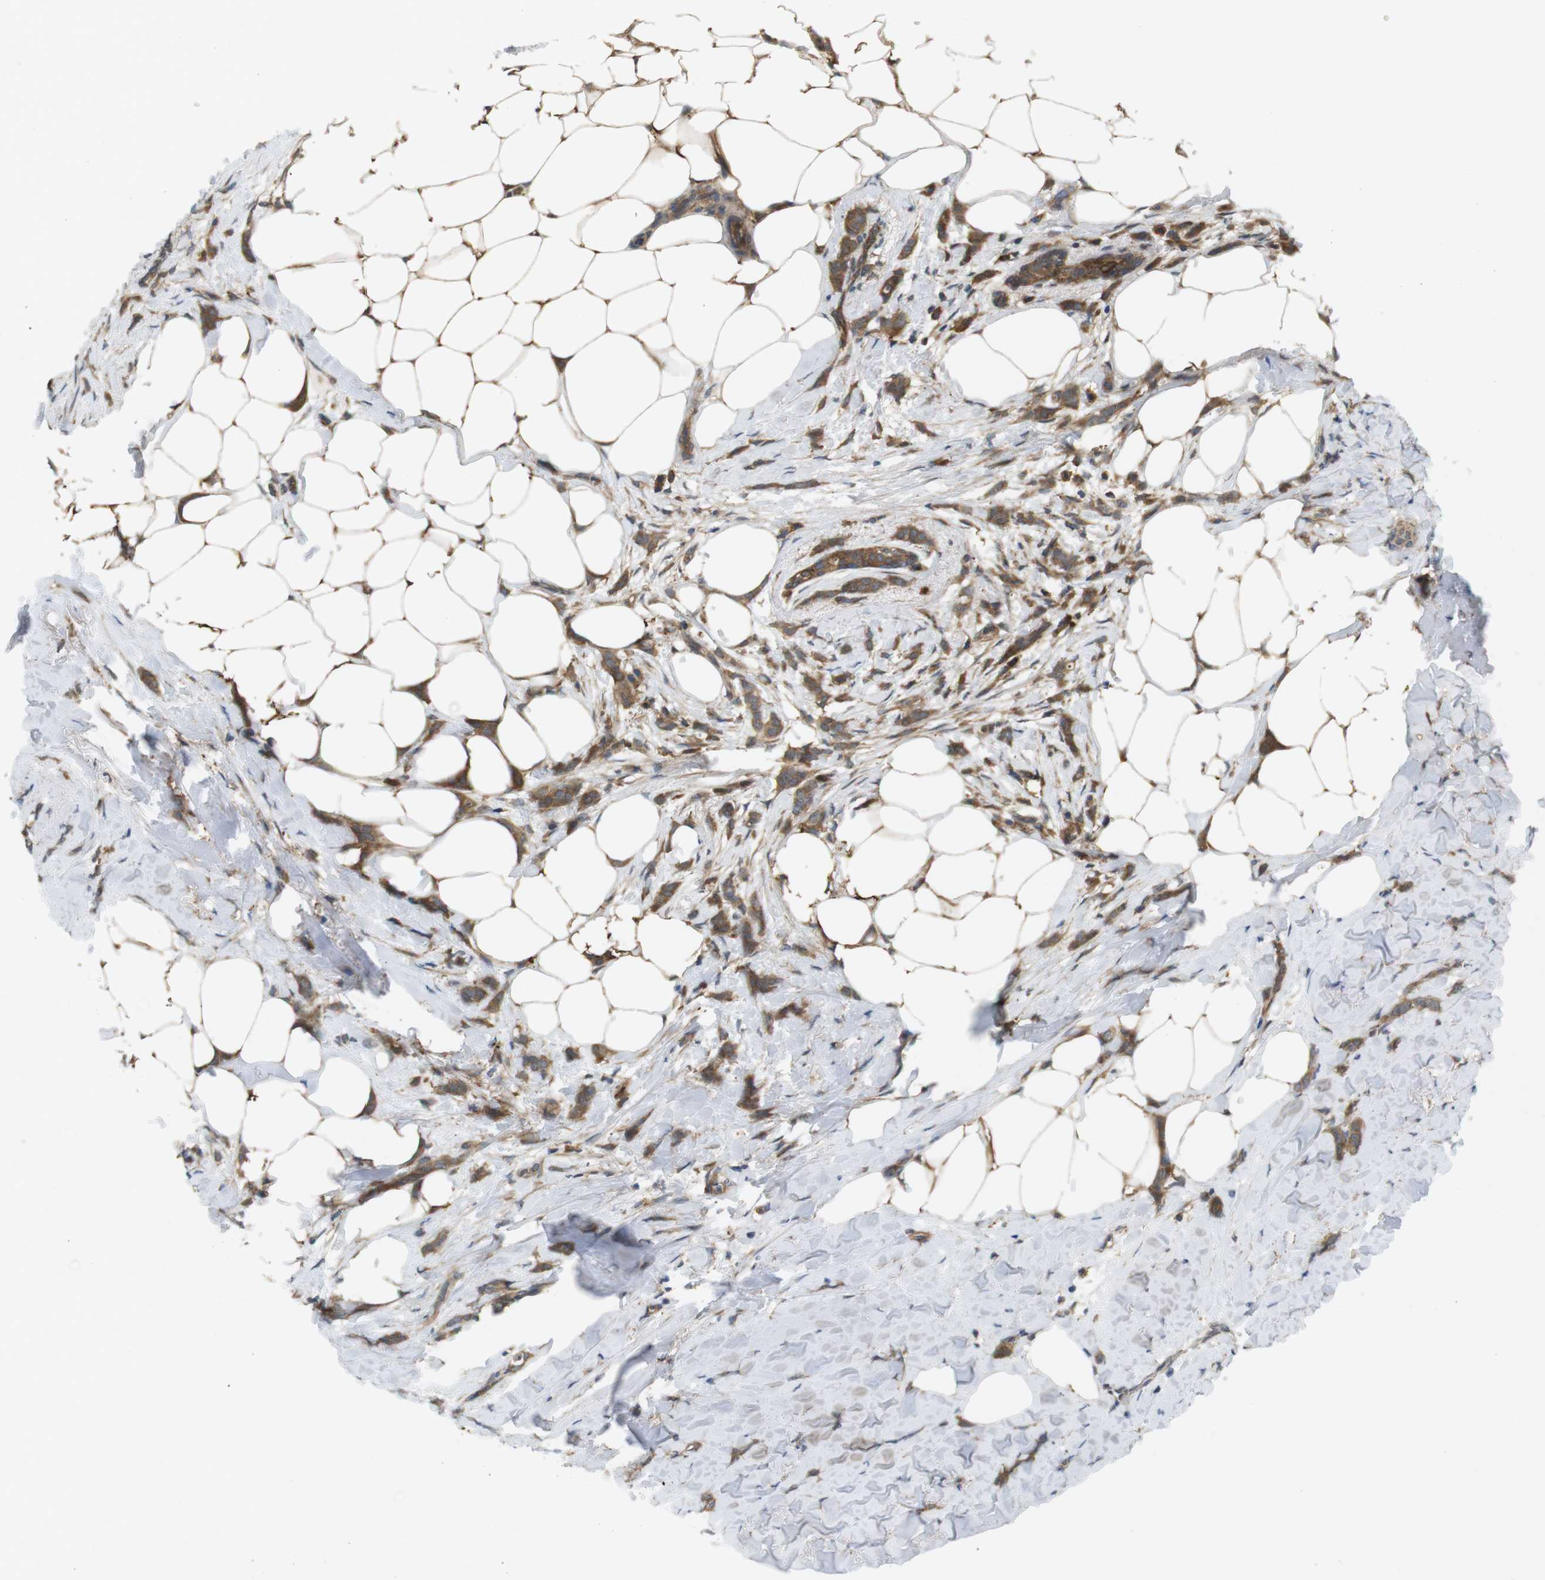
{"staining": {"intensity": "moderate", "quantity": ">75%", "location": "cytoplasmic/membranous"}, "tissue": "breast cancer", "cell_type": "Tumor cells", "image_type": "cancer", "snomed": [{"axis": "morphology", "description": "Lobular carcinoma, in situ"}, {"axis": "morphology", "description": "Lobular carcinoma"}, {"axis": "topography", "description": "Breast"}], "caption": "Moderate cytoplasmic/membranous expression is seen in approximately >75% of tumor cells in breast cancer.", "gene": "DDAH2", "patient": {"sex": "female", "age": 41}}